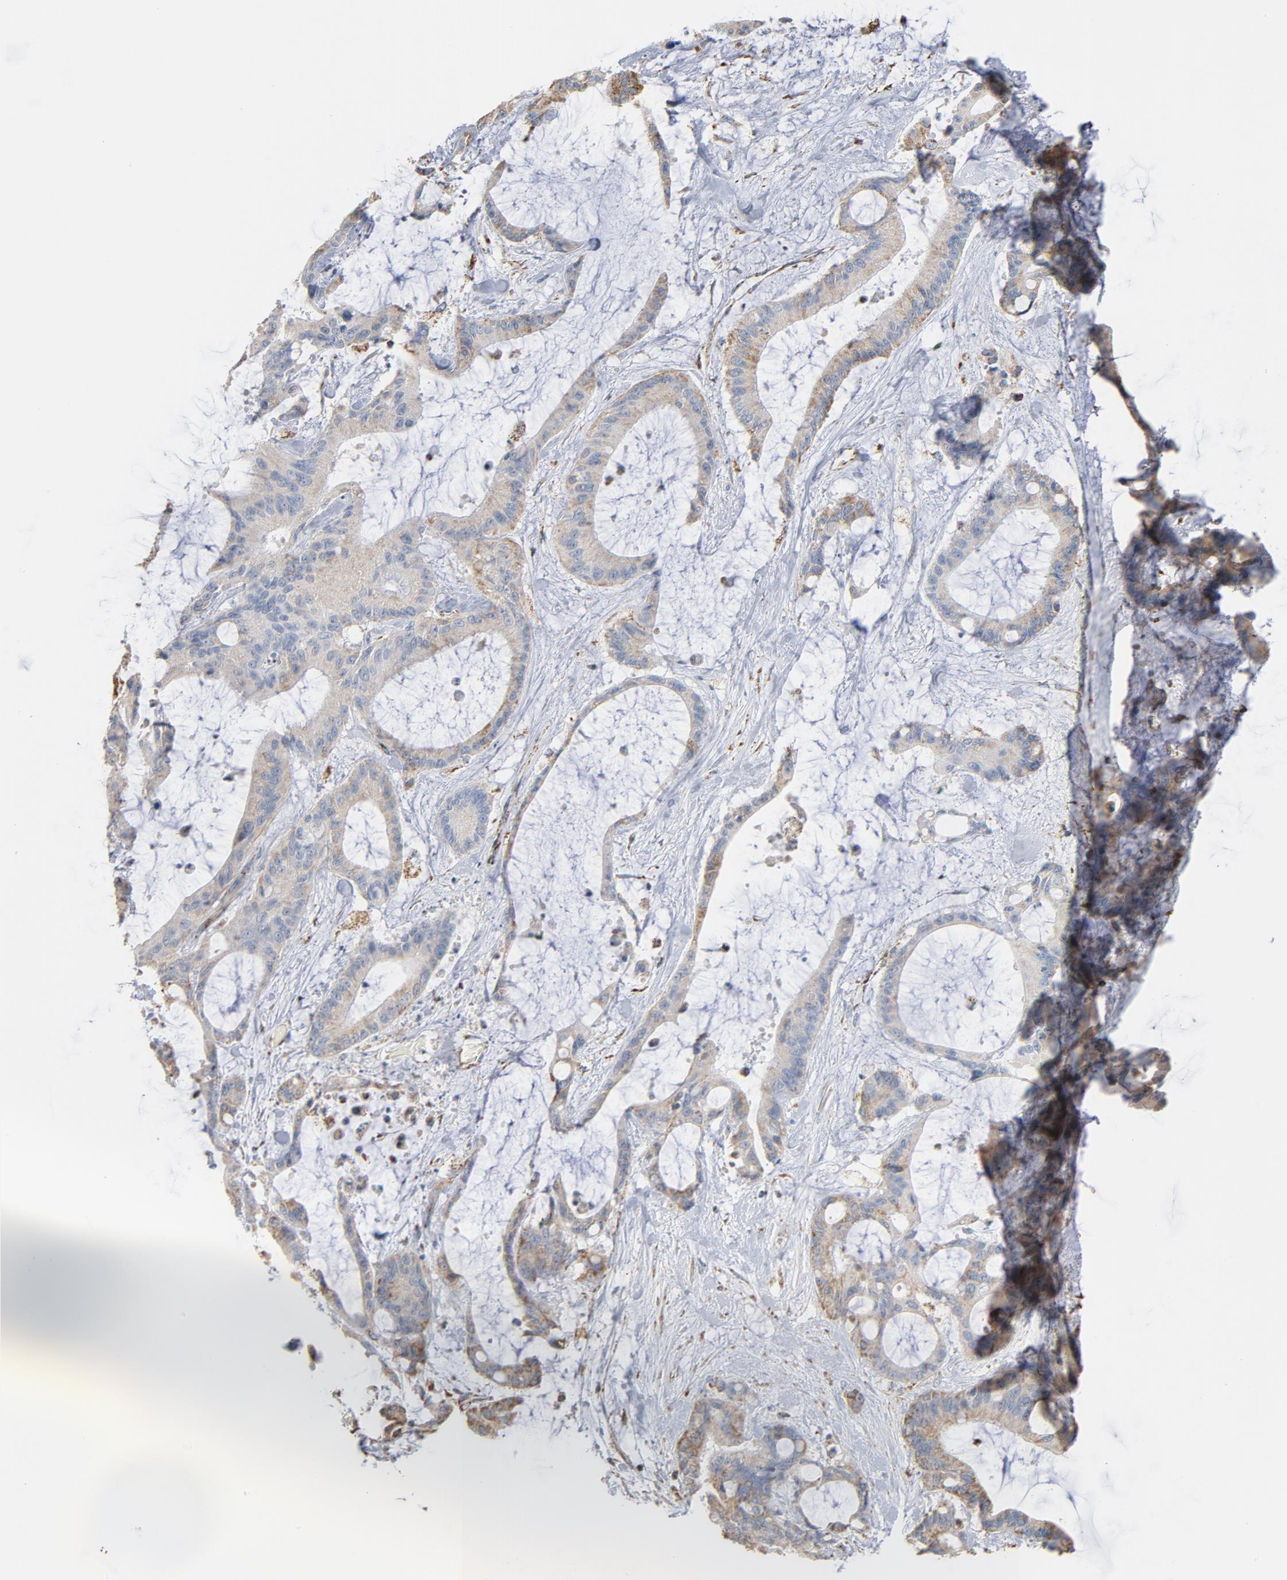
{"staining": {"intensity": "weak", "quantity": "25%-75%", "location": "cytoplasmic/membranous"}, "tissue": "liver cancer", "cell_type": "Tumor cells", "image_type": "cancer", "snomed": [{"axis": "morphology", "description": "Cholangiocarcinoma"}, {"axis": "topography", "description": "Liver"}], "caption": "DAB immunohistochemical staining of human cholangiocarcinoma (liver) shows weak cytoplasmic/membranous protein staining in approximately 25%-75% of tumor cells.", "gene": "NDUFS4", "patient": {"sex": "female", "age": 73}}